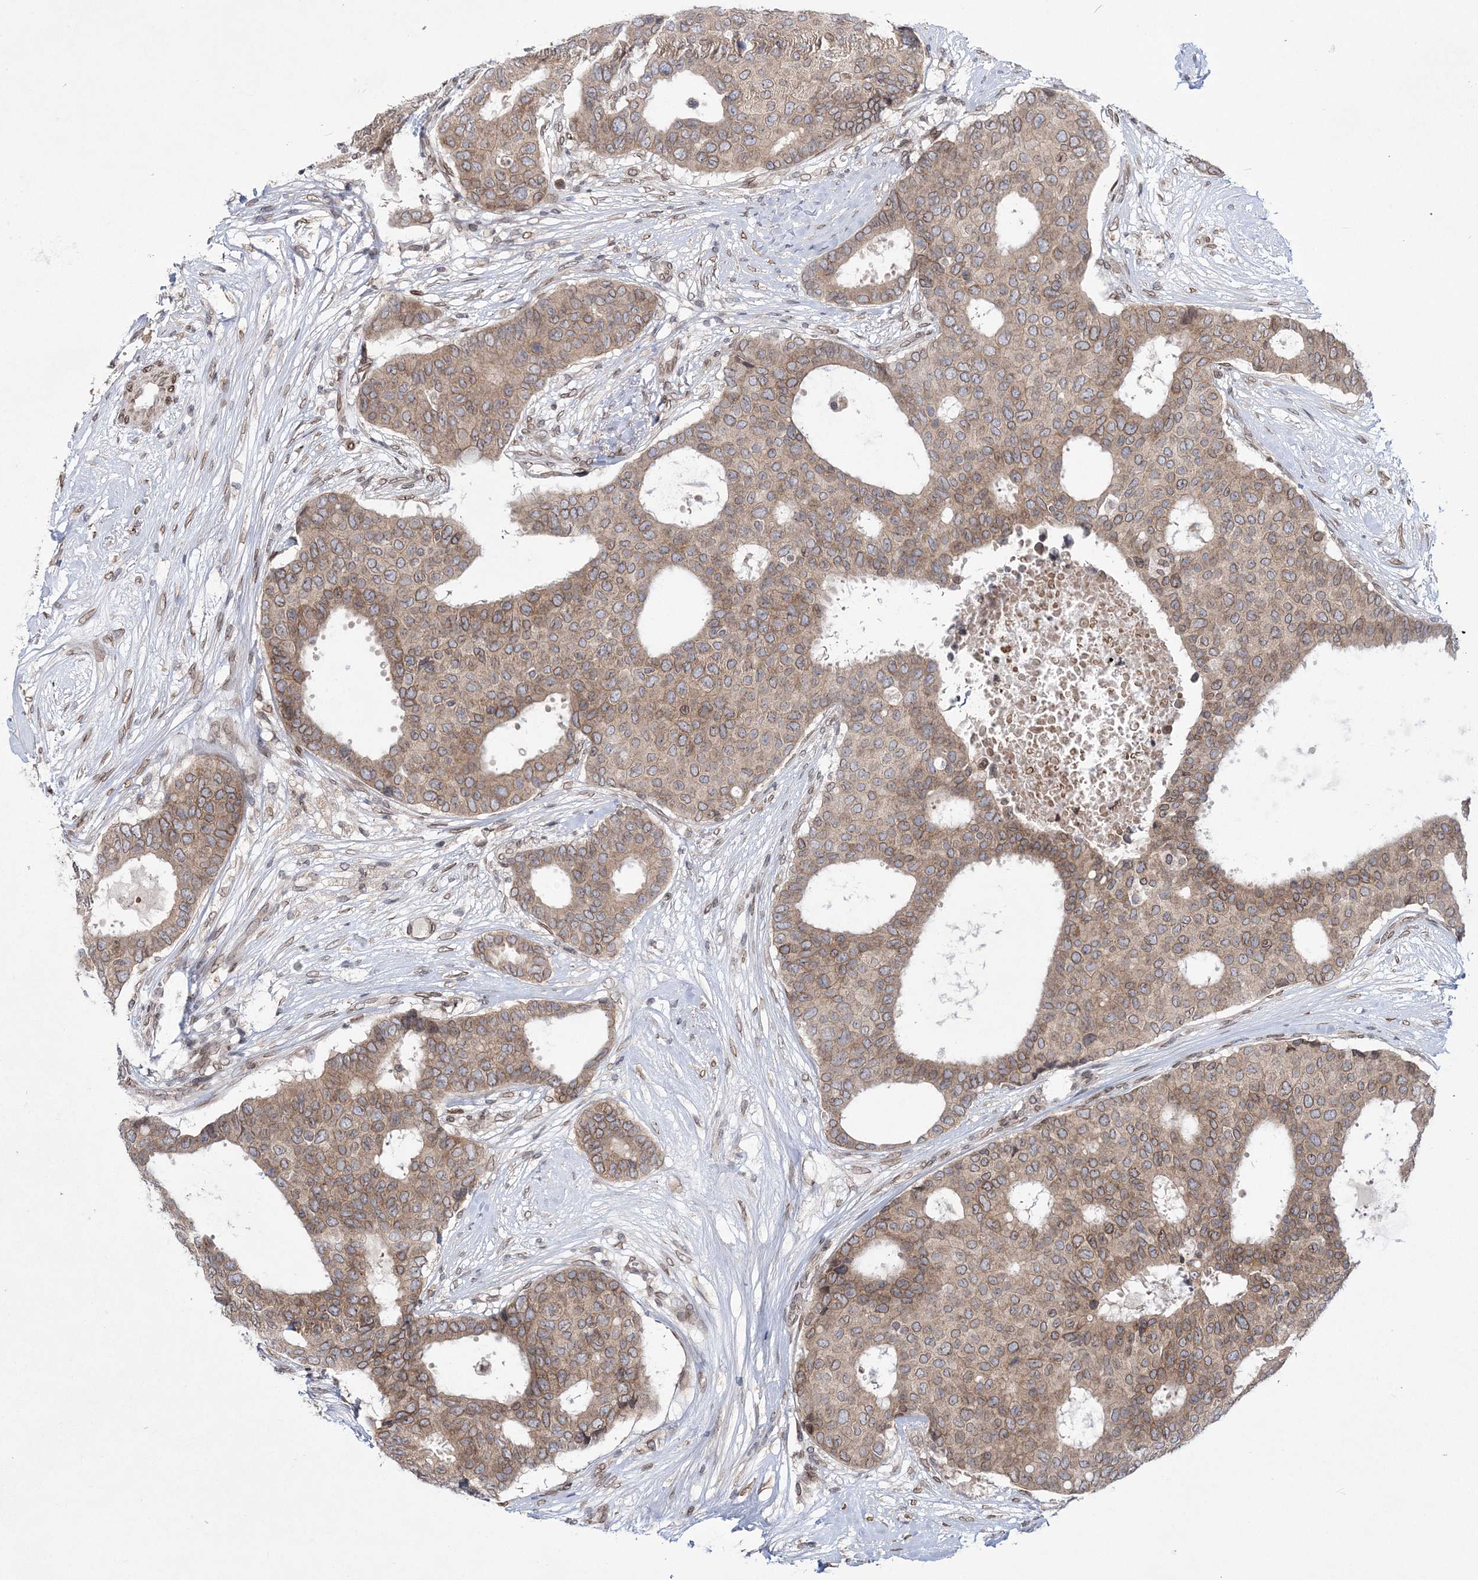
{"staining": {"intensity": "weak", "quantity": ">75%", "location": "cytoplasmic/membranous,nuclear"}, "tissue": "breast cancer", "cell_type": "Tumor cells", "image_type": "cancer", "snomed": [{"axis": "morphology", "description": "Duct carcinoma"}, {"axis": "topography", "description": "Breast"}], "caption": "Infiltrating ductal carcinoma (breast) tissue shows weak cytoplasmic/membranous and nuclear expression in about >75% of tumor cells, visualized by immunohistochemistry.", "gene": "DNAJC27", "patient": {"sex": "female", "age": 75}}